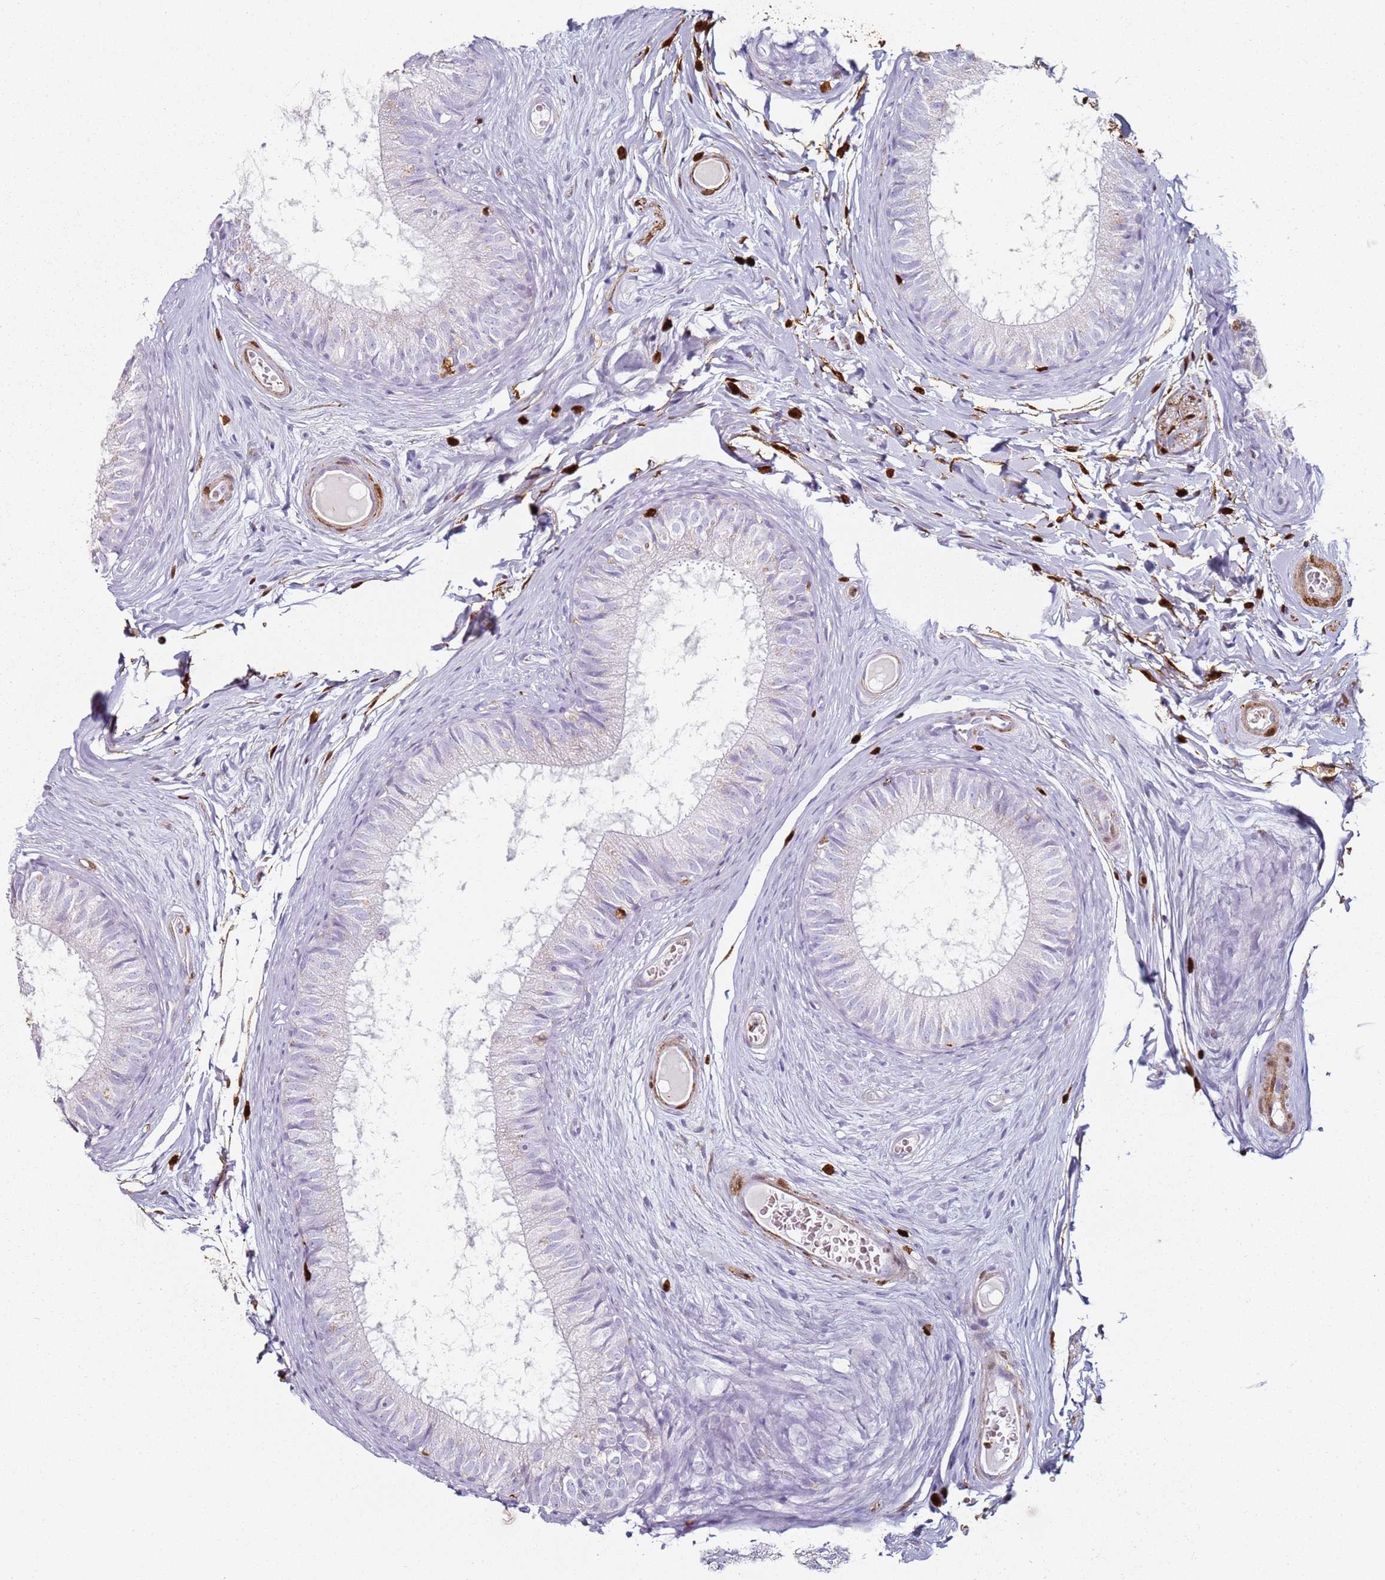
{"staining": {"intensity": "negative", "quantity": "none", "location": "none"}, "tissue": "epididymis", "cell_type": "Glandular cells", "image_type": "normal", "snomed": [{"axis": "morphology", "description": "Normal tissue, NOS"}, {"axis": "topography", "description": "Epididymis"}], "caption": "The micrograph demonstrates no significant staining in glandular cells of epididymis.", "gene": "S100A4", "patient": {"sex": "male", "age": 25}}